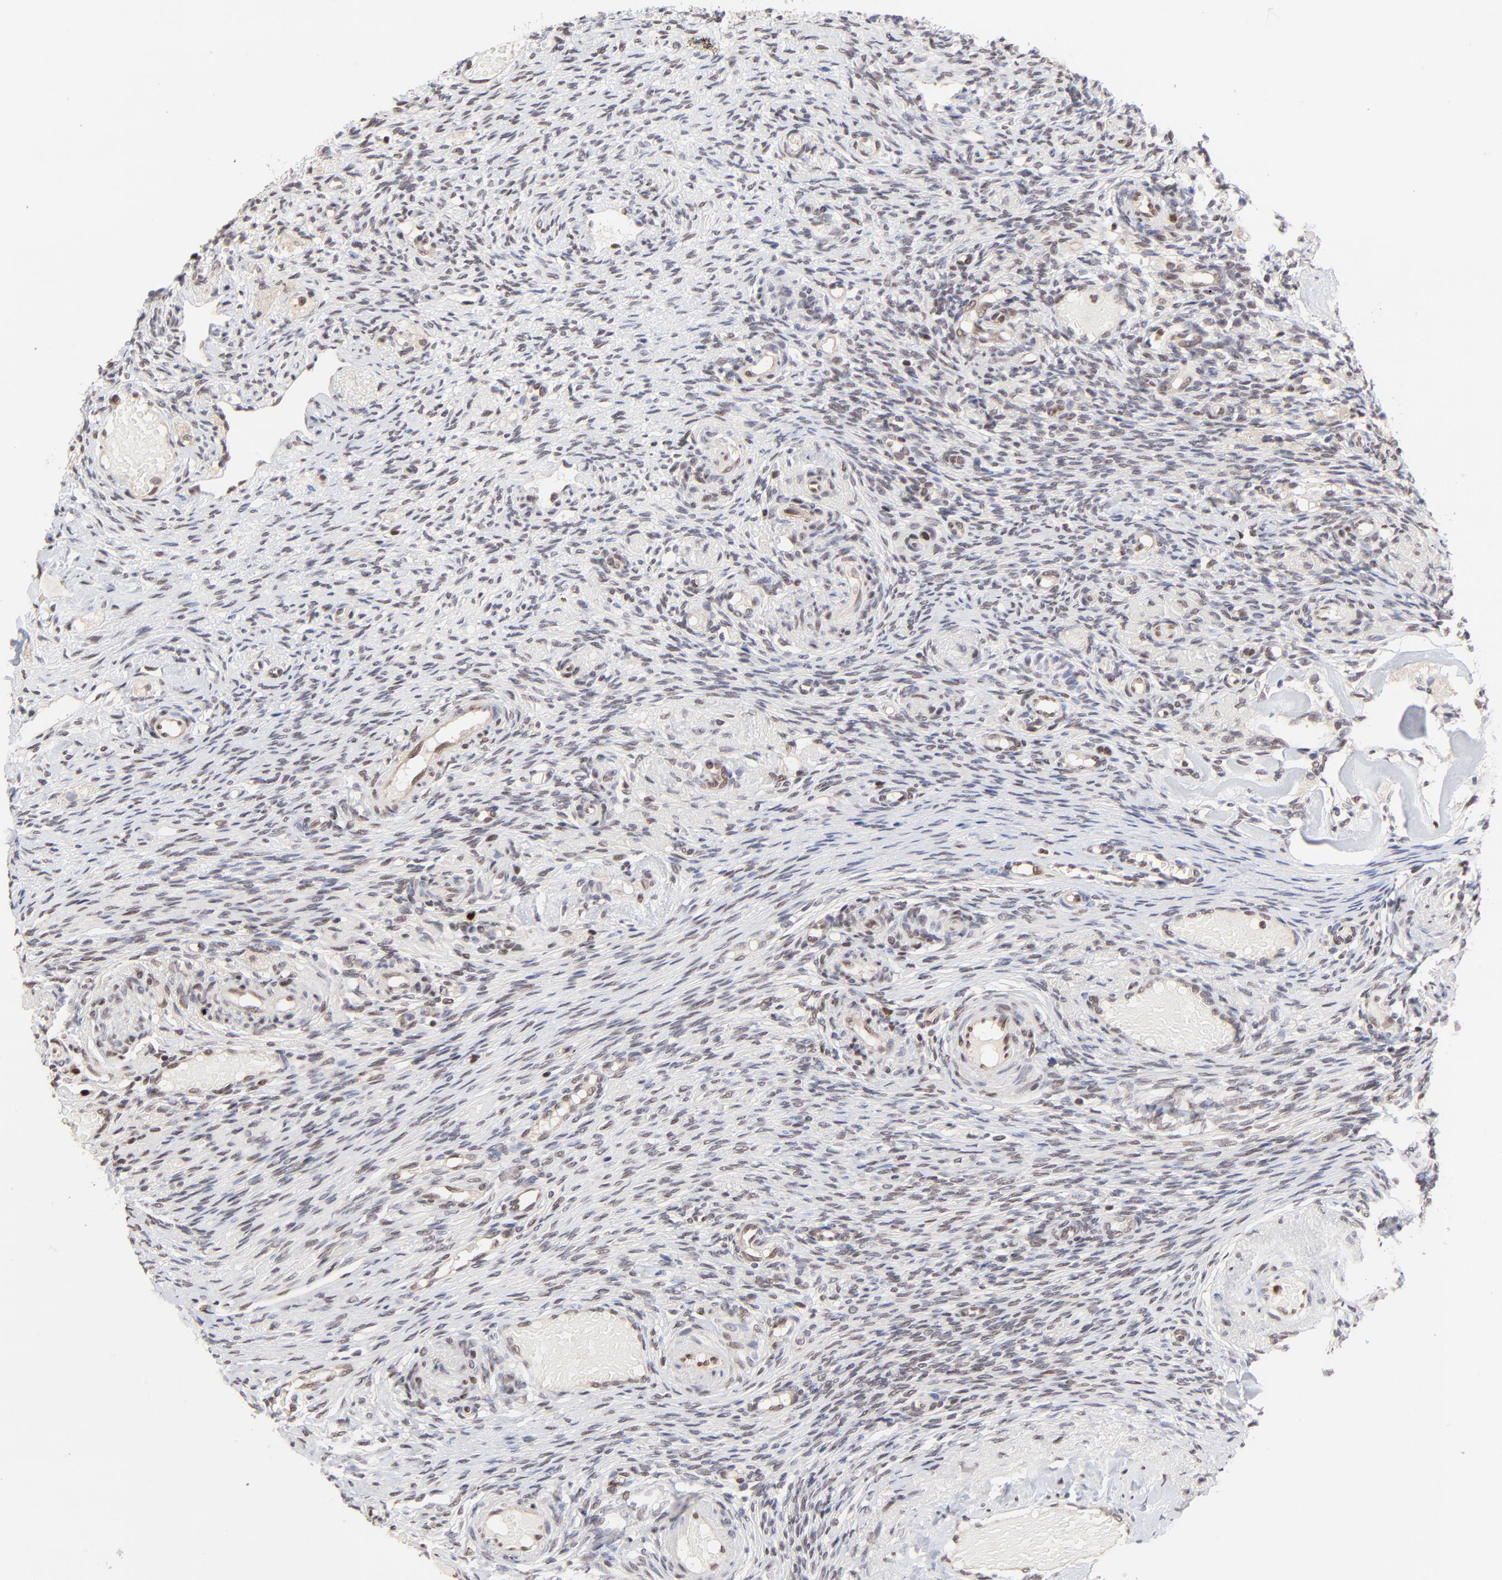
{"staining": {"intensity": "weak", "quantity": "25%-75%", "location": "nuclear"}, "tissue": "ovary", "cell_type": "Ovarian stroma cells", "image_type": "normal", "snomed": [{"axis": "morphology", "description": "Normal tissue, NOS"}, {"axis": "topography", "description": "Ovary"}], "caption": "Immunohistochemical staining of unremarkable human ovary reveals 25%-75% levels of weak nuclear protein staining in about 25%-75% of ovarian stroma cells. (Stains: DAB in brown, nuclei in blue, Microscopy: brightfield microscopy at high magnification).", "gene": "DSN1", "patient": {"sex": "female", "age": 60}}